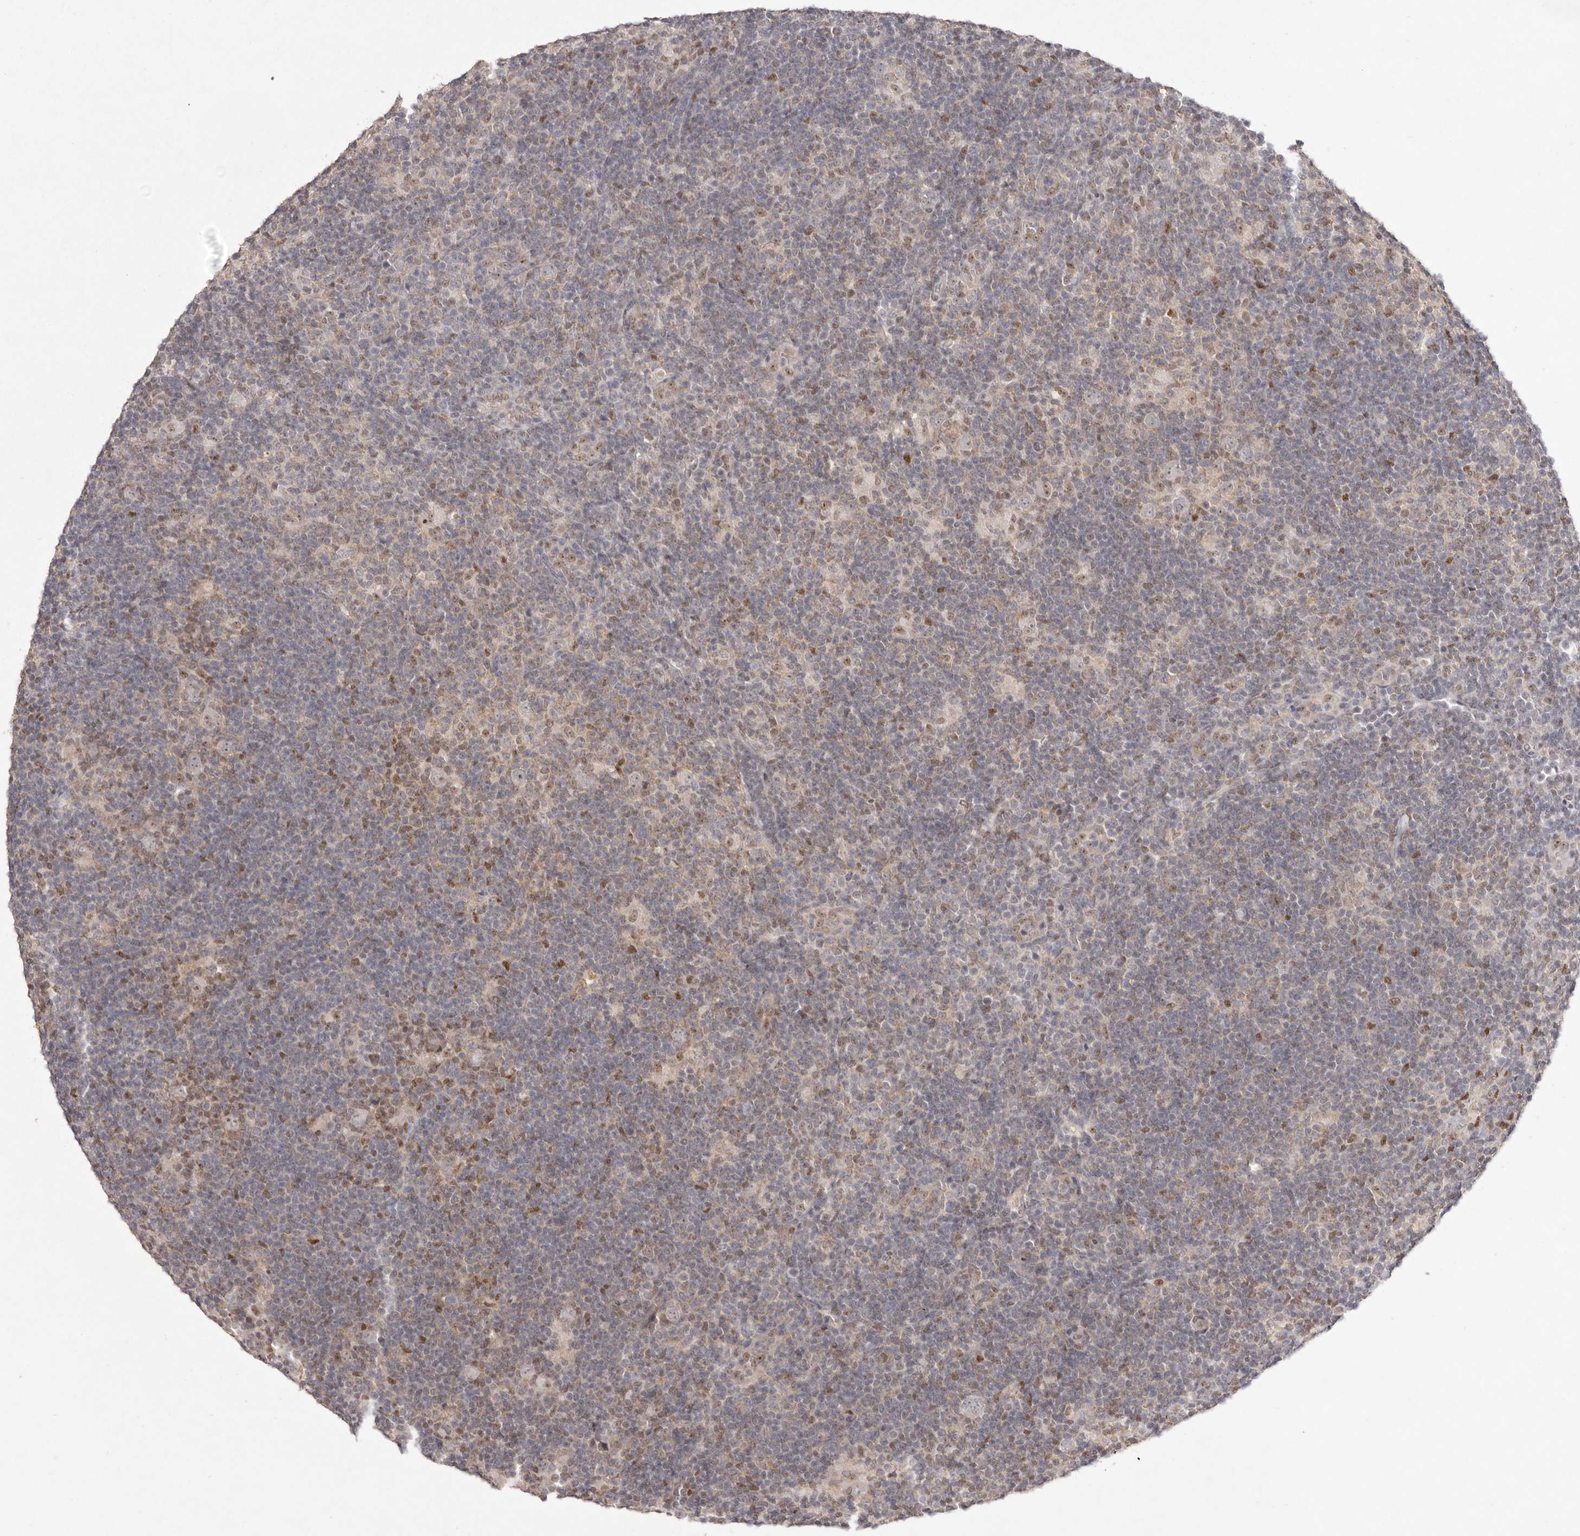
{"staining": {"intensity": "negative", "quantity": "none", "location": "none"}, "tissue": "lymphoma", "cell_type": "Tumor cells", "image_type": "cancer", "snomed": [{"axis": "morphology", "description": "Hodgkin's disease, NOS"}, {"axis": "topography", "description": "Lymph node"}], "caption": "This photomicrograph is of Hodgkin's disease stained with immunohistochemistry to label a protein in brown with the nuclei are counter-stained blue. There is no positivity in tumor cells.", "gene": "TADA1", "patient": {"sex": "female", "age": 57}}